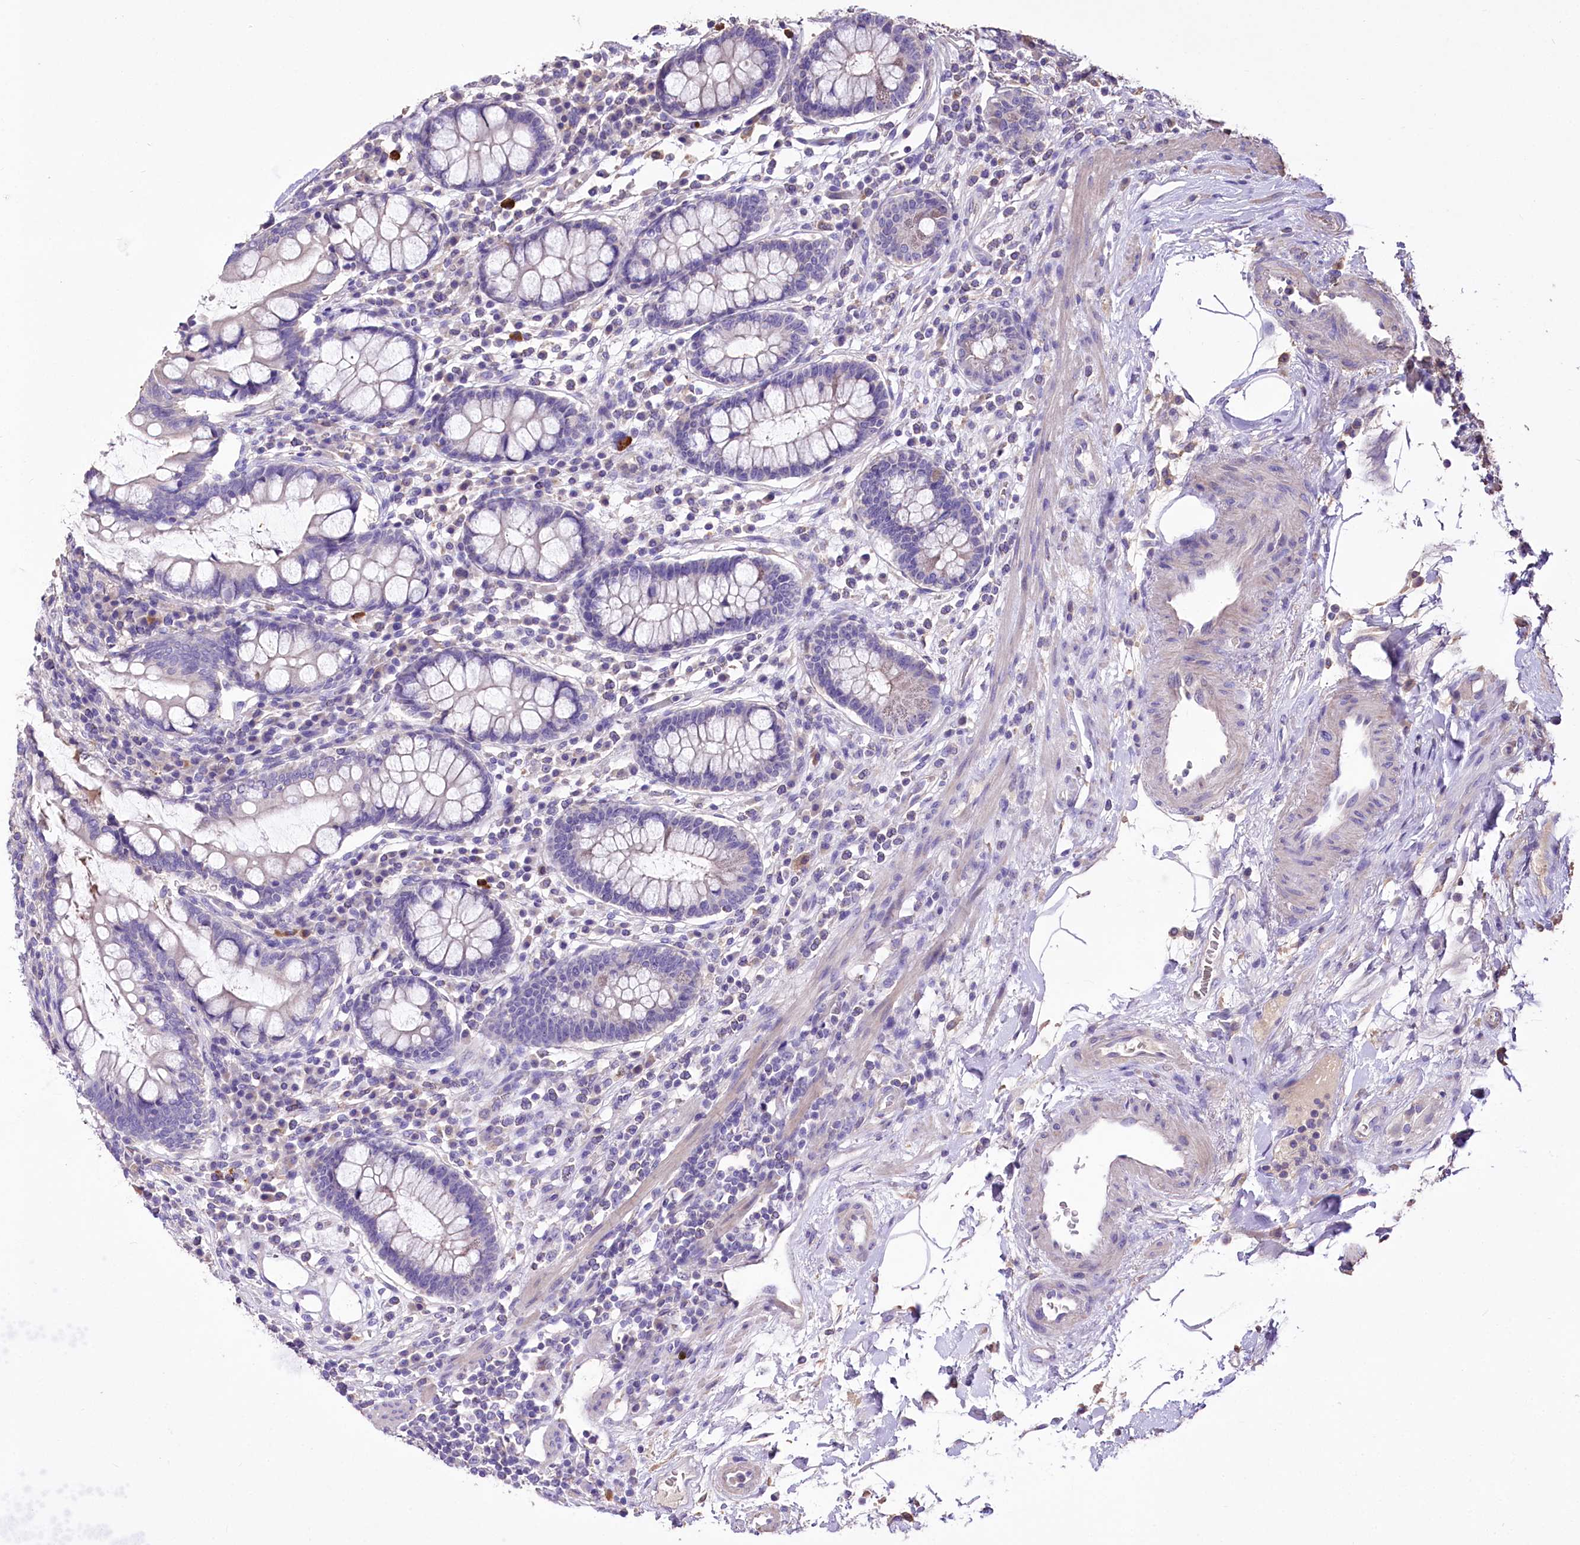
{"staining": {"intensity": "negative", "quantity": "none", "location": "none"}, "tissue": "colon", "cell_type": "Endothelial cells", "image_type": "normal", "snomed": [{"axis": "morphology", "description": "Normal tissue, NOS"}, {"axis": "topography", "description": "Colon"}], "caption": "An image of human colon is negative for staining in endothelial cells. The staining is performed using DAB (3,3'-diaminobenzidine) brown chromogen with nuclei counter-stained in using hematoxylin.", "gene": "PCYOX1L", "patient": {"sex": "female", "age": 79}}